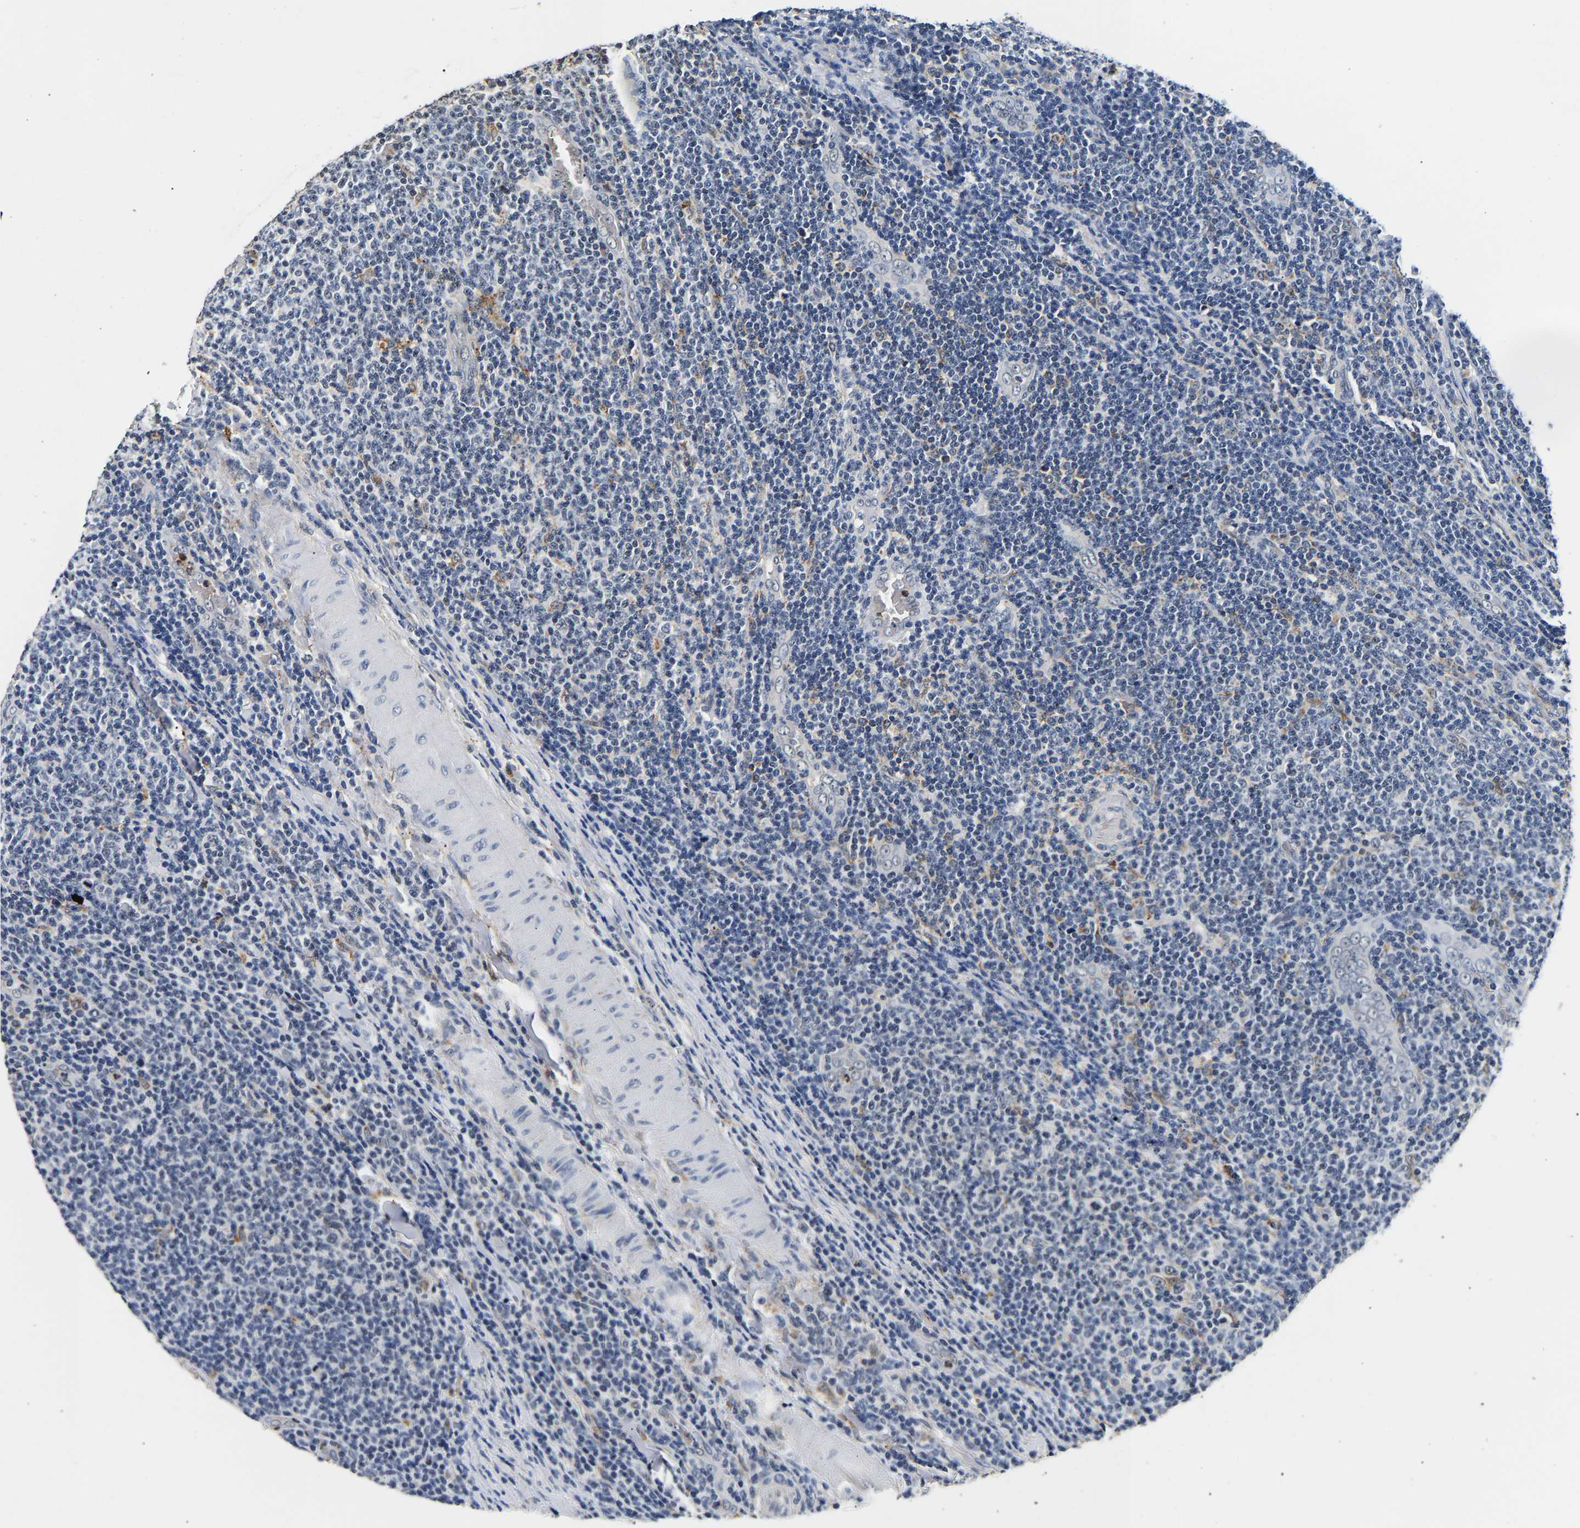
{"staining": {"intensity": "negative", "quantity": "none", "location": "none"}, "tissue": "lymphoma", "cell_type": "Tumor cells", "image_type": "cancer", "snomed": [{"axis": "morphology", "description": "Malignant lymphoma, non-Hodgkin's type, Low grade"}, {"axis": "topography", "description": "Lymph node"}], "caption": "Protein analysis of low-grade malignant lymphoma, non-Hodgkin's type displays no significant positivity in tumor cells. Nuclei are stained in blue.", "gene": "SMU1", "patient": {"sex": "male", "age": 66}}